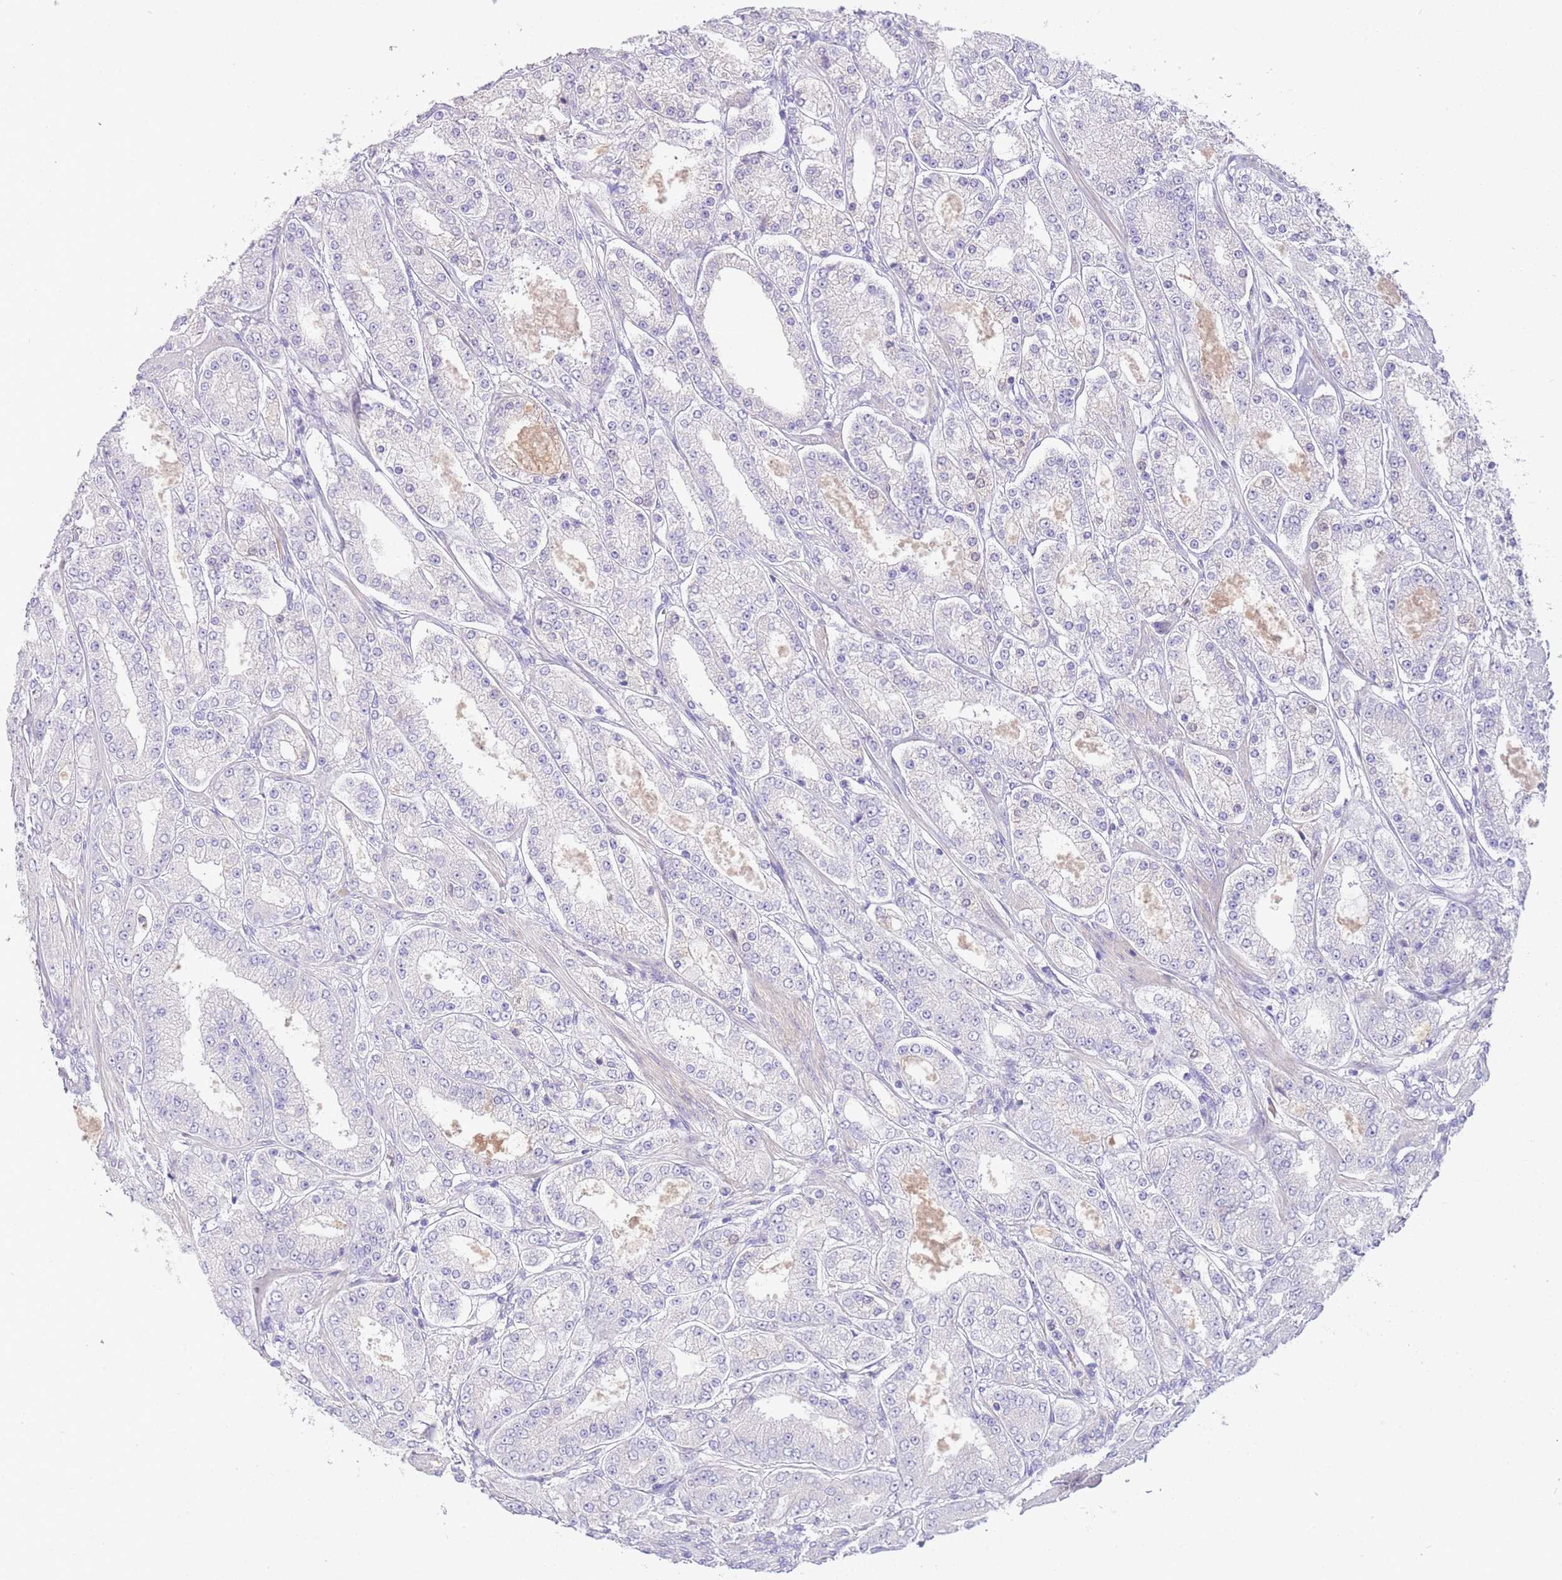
{"staining": {"intensity": "negative", "quantity": "none", "location": "none"}, "tissue": "prostate cancer", "cell_type": "Tumor cells", "image_type": "cancer", "snomed": [{"axis": "morphology", "description": "Adenocarcinoma, High grade"}, {"axis": "topography", "description": "Prostate"}], "caption": "An image of prostate cancer (adenocarcinoma (high-grade)) stained for a protein reveals no brown staining in tumor cells.", "gene": "IGFL4", "patient": {"sex": "male", "age": 68}}